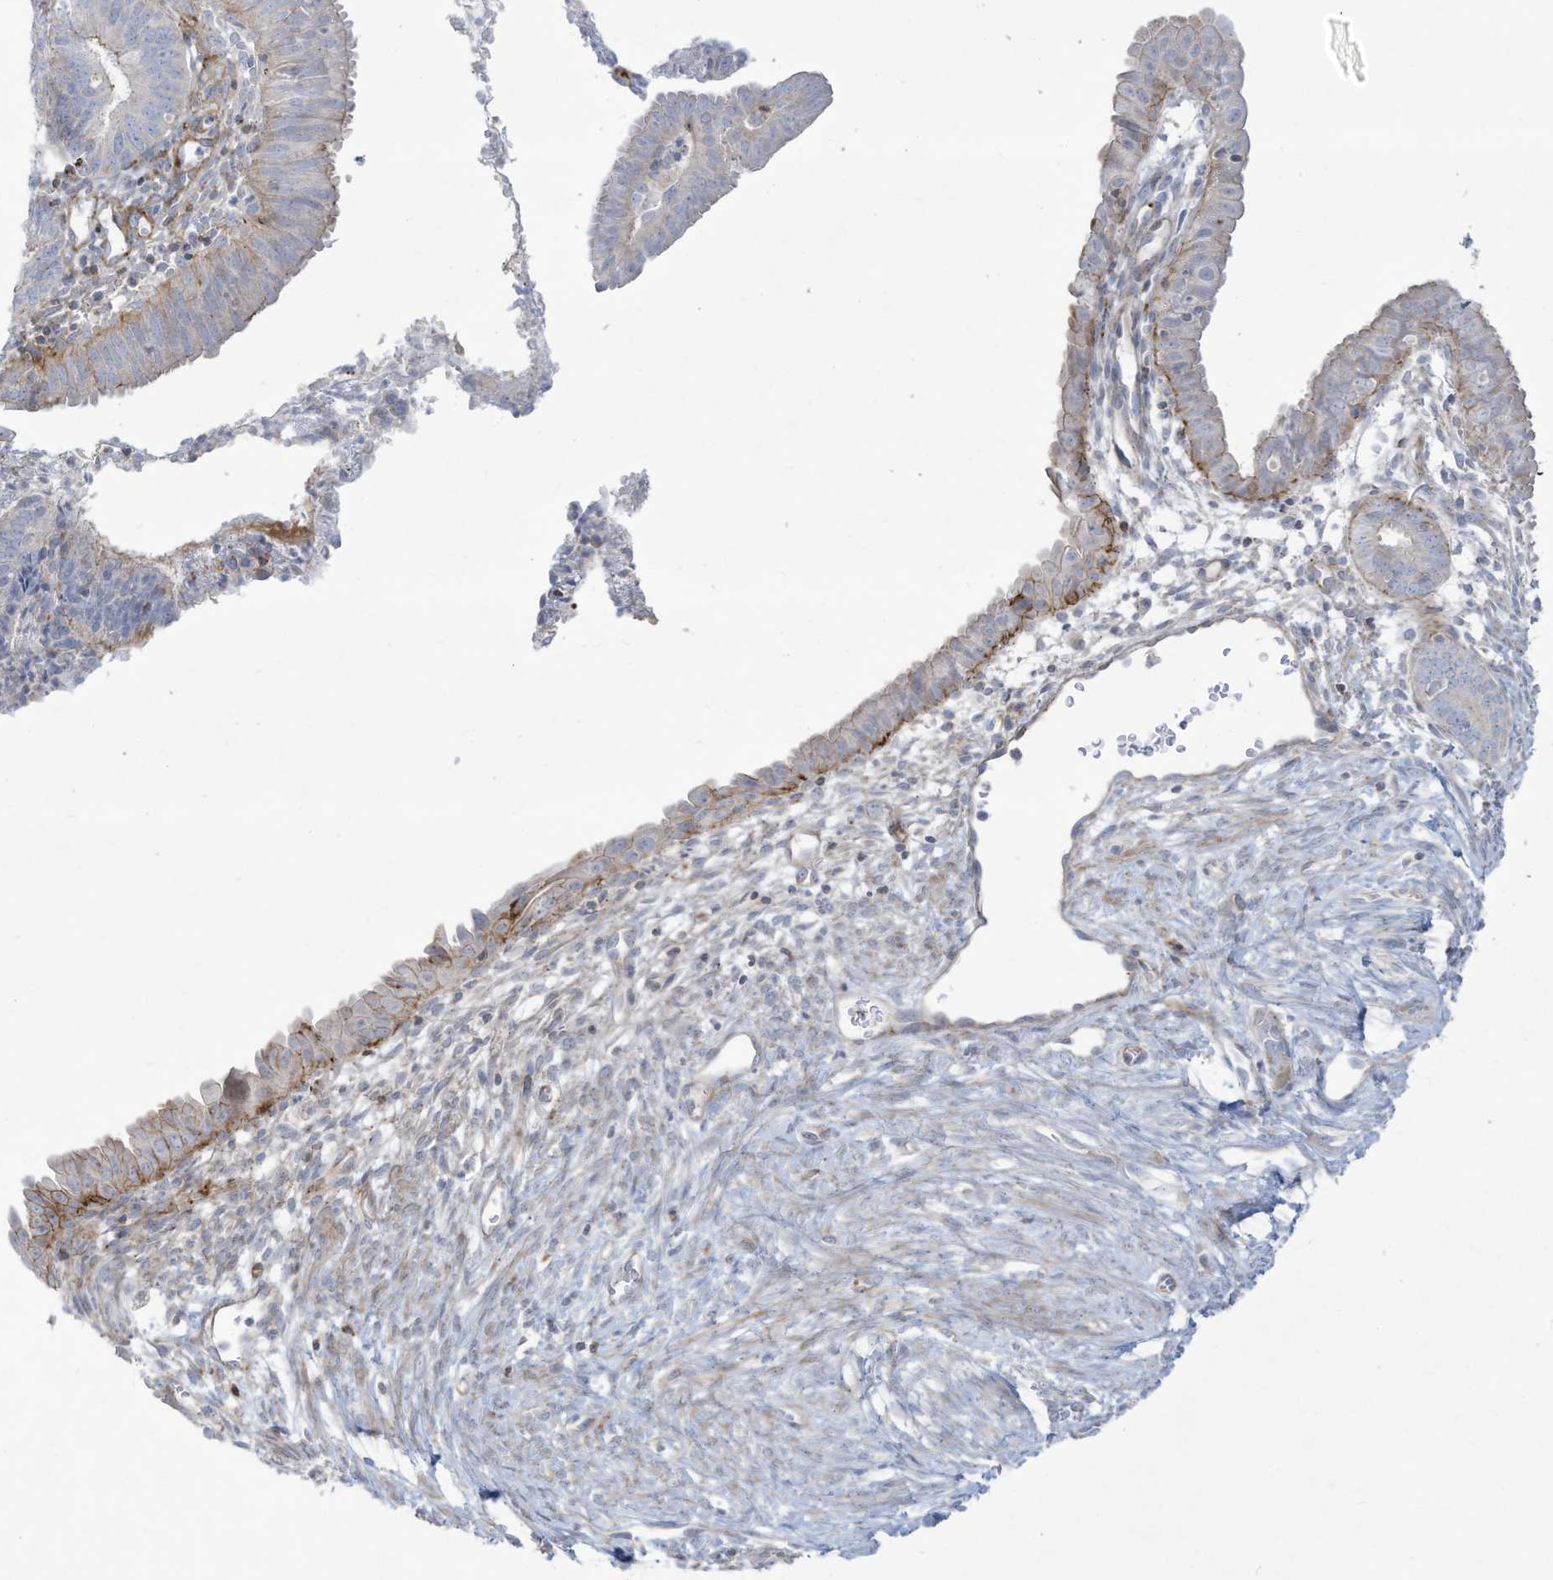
{"staining": {"intensity": "moderate", "quantity": "<25%", "location": "cytoplasmic/membranous"}, "tissue": "endometrial cancer", "cell_type": "Tumor cells", "image_type": "cancer", "snomed": [{"axis": "morphology", "description": "Adenocarcinoma, NOS"}, {"axis": "topography", "description": "Endometrium"}], "caption": "Endometrial cancer stained for a protein (brown) demonstrates moderate cytoplasmic/membranous positive staining in approximately <25% of tumor cells.", "gene": "THNSL2", "patient": {"sex": "female", "age": 51}}